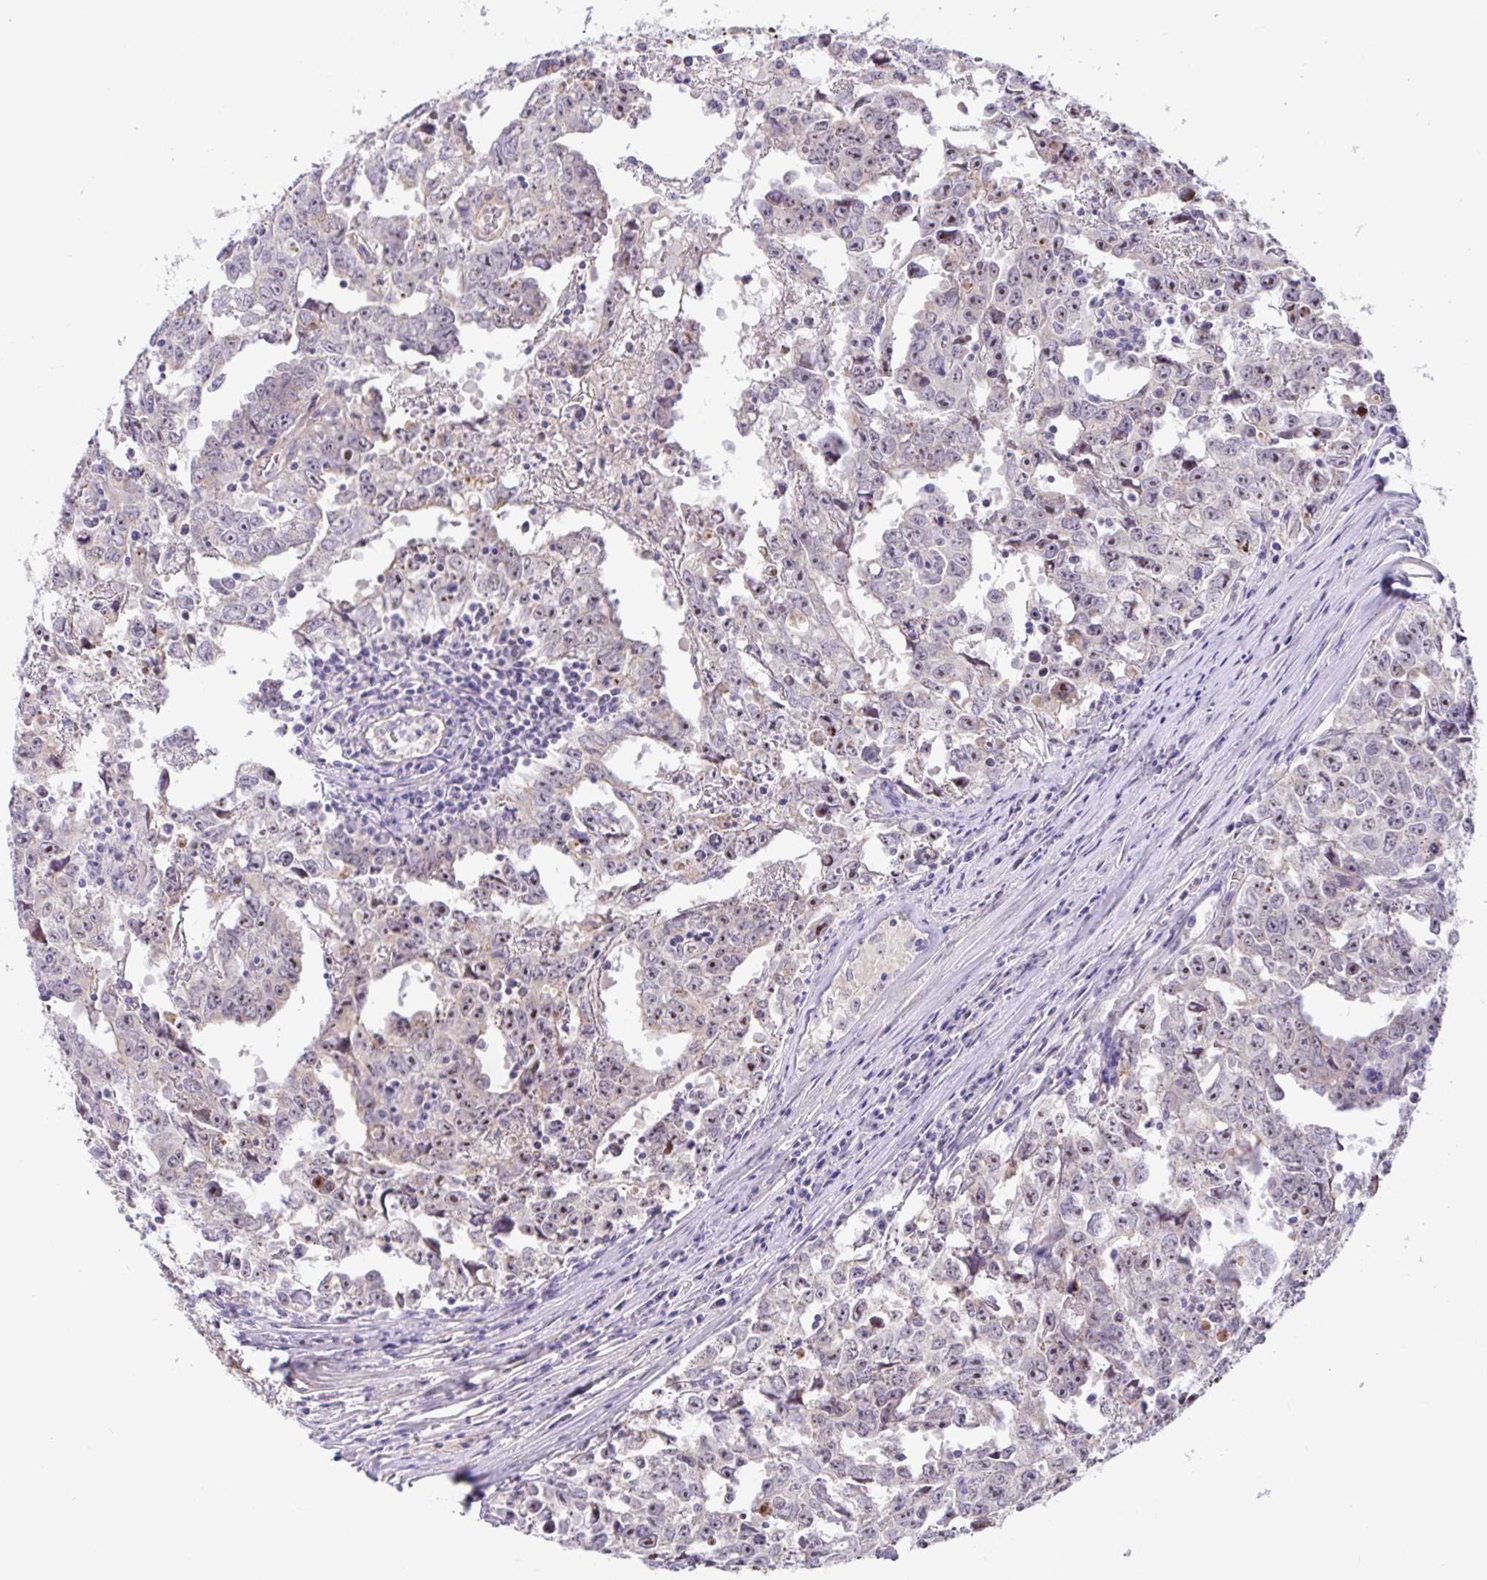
{"staining": {"intensity": "moderate", "quantity": "25%-75%", "location": "nuclear"}, "tissue": "testis cancer", "cell_type": "Tumor cells", "image_type": "cancer", "snomed": [{"axis": "morphology", "description": "Carcinoma, Embryonal, NOS"}, {"axis": "topography", "description": "Testis"}], "caption": "Moderate nuclear expression is seen in approximately 25%-75% of tumor cells in testis cancer.", "gene": "MXRA8", "patient": {"sex": "male", "age": 22}}